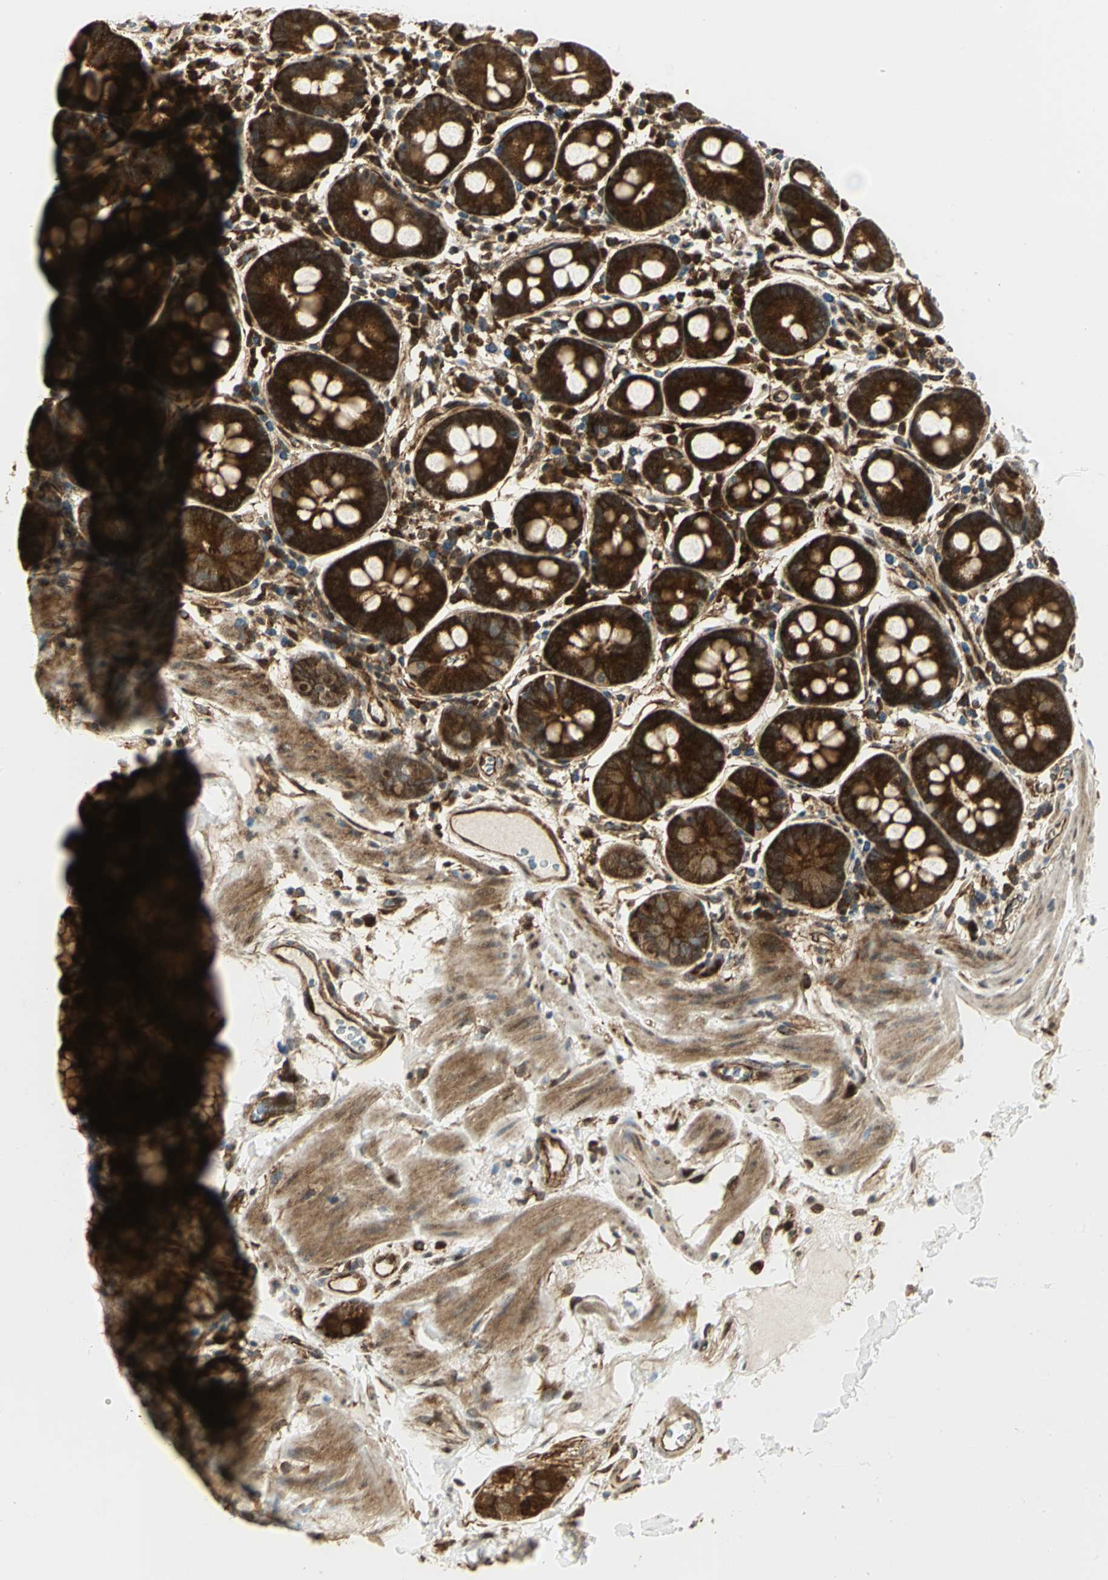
{"staining": {"intensity": "strong", "quantity": ">75%", "location": "cytoplasmic/membranous"}, "tissue": "duodenum", "cell_type": "Glandular cells", "image_type": "normal", "snomed": [{"axis": "morphology", "description": "Normal tissue, NOS"}, {"axis": "topography", "description": "Duodenum"}], "caption": "The micrograph reveals a brown stain indicating the presence of a protein in the cytoplasmic/membranous of glandular cells in duodenum.", "gene": "EEA1", "patient": {"sex": "male", "age": 50}}